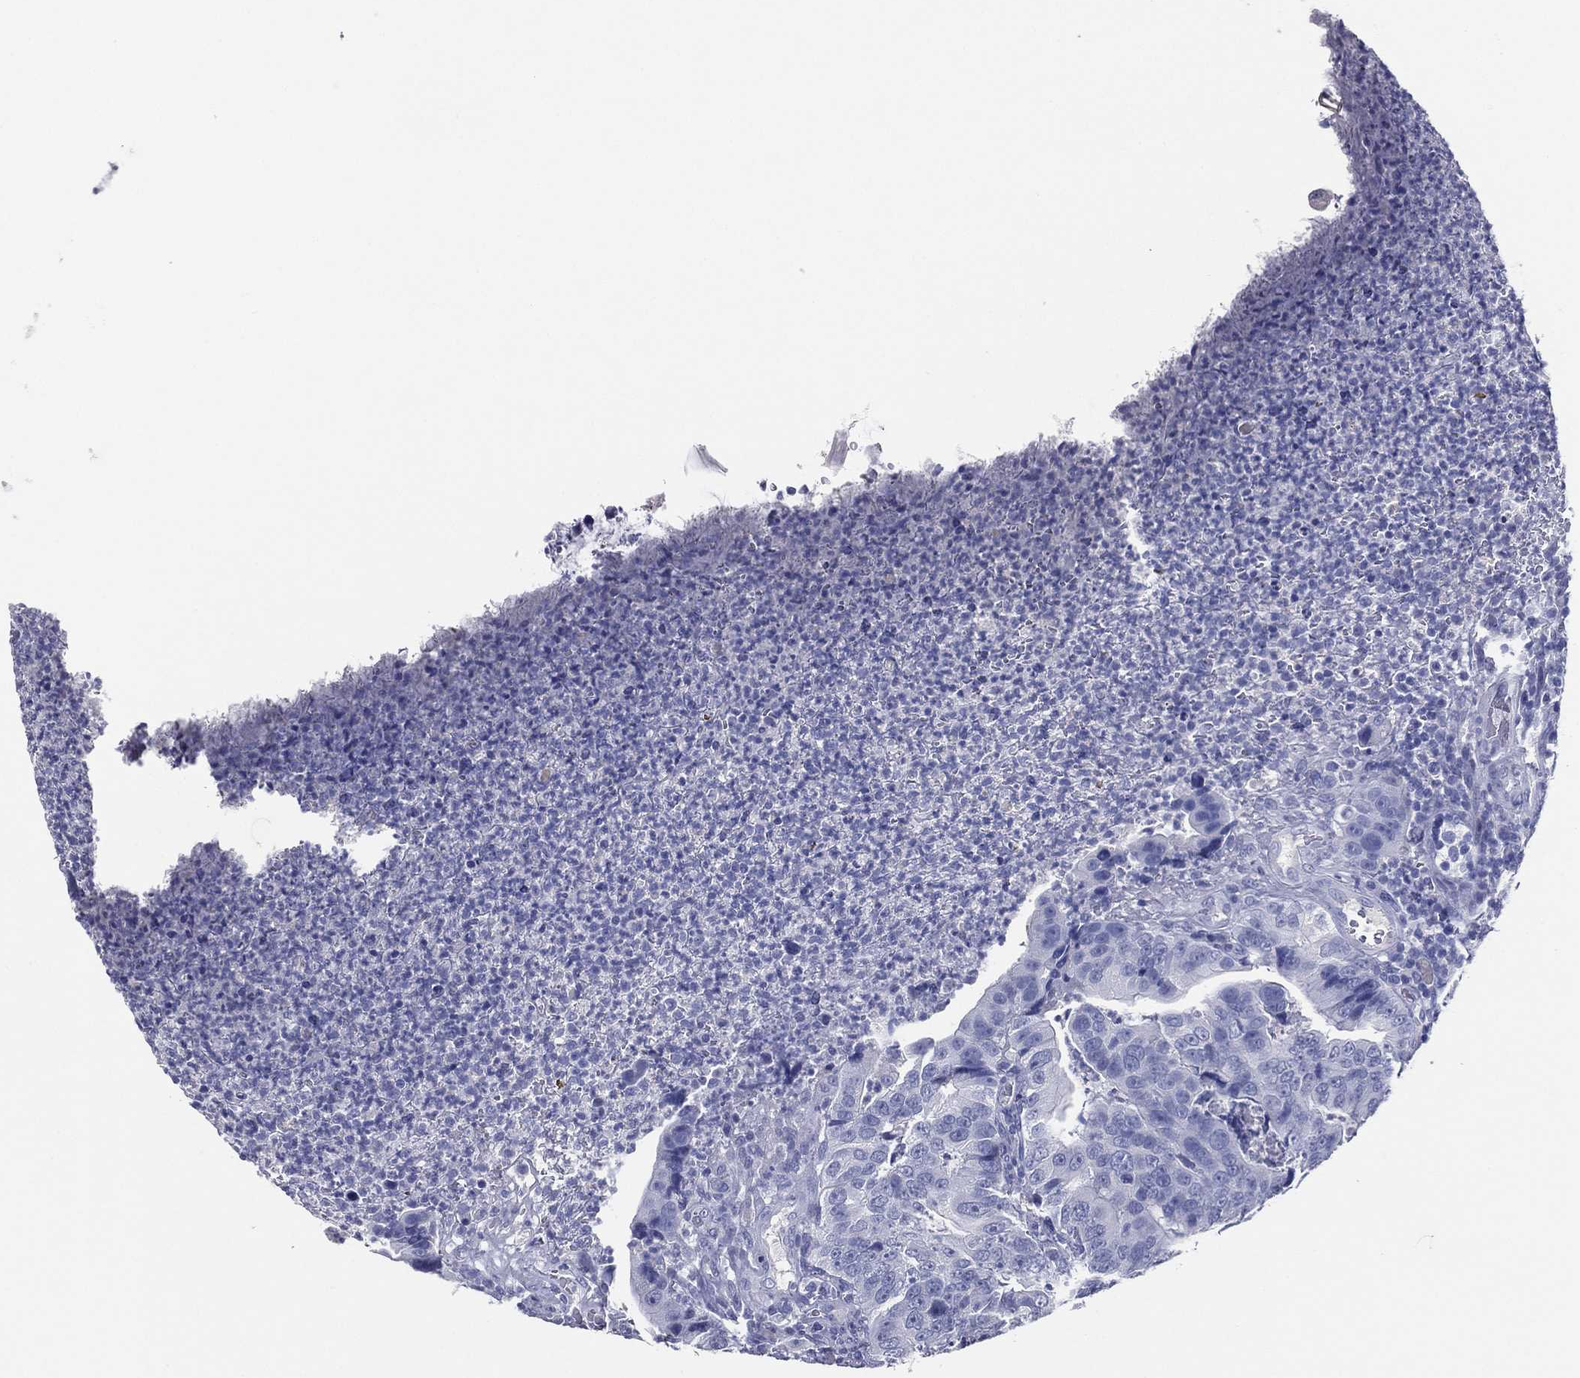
{"staining": {"intensity": "negative", "quantity": "none", "location": "none"}, "tissue": "colorectal cancer", "cell_type": "Tumor cells", "image_type": "cancer", "snomed": [{"axis": "morphology", "description": "Adenocarcinoma, NOS"}, {"axis": "topography", "description": "Colon"}], "caption": "Adenocarcinoma (colorectal) stained for a protein using immunohistochemistry (IHC) exhibits no expression tumor cells.", "gene": "TFAP2A", "patient": {"sex": "female", "age": 72}}